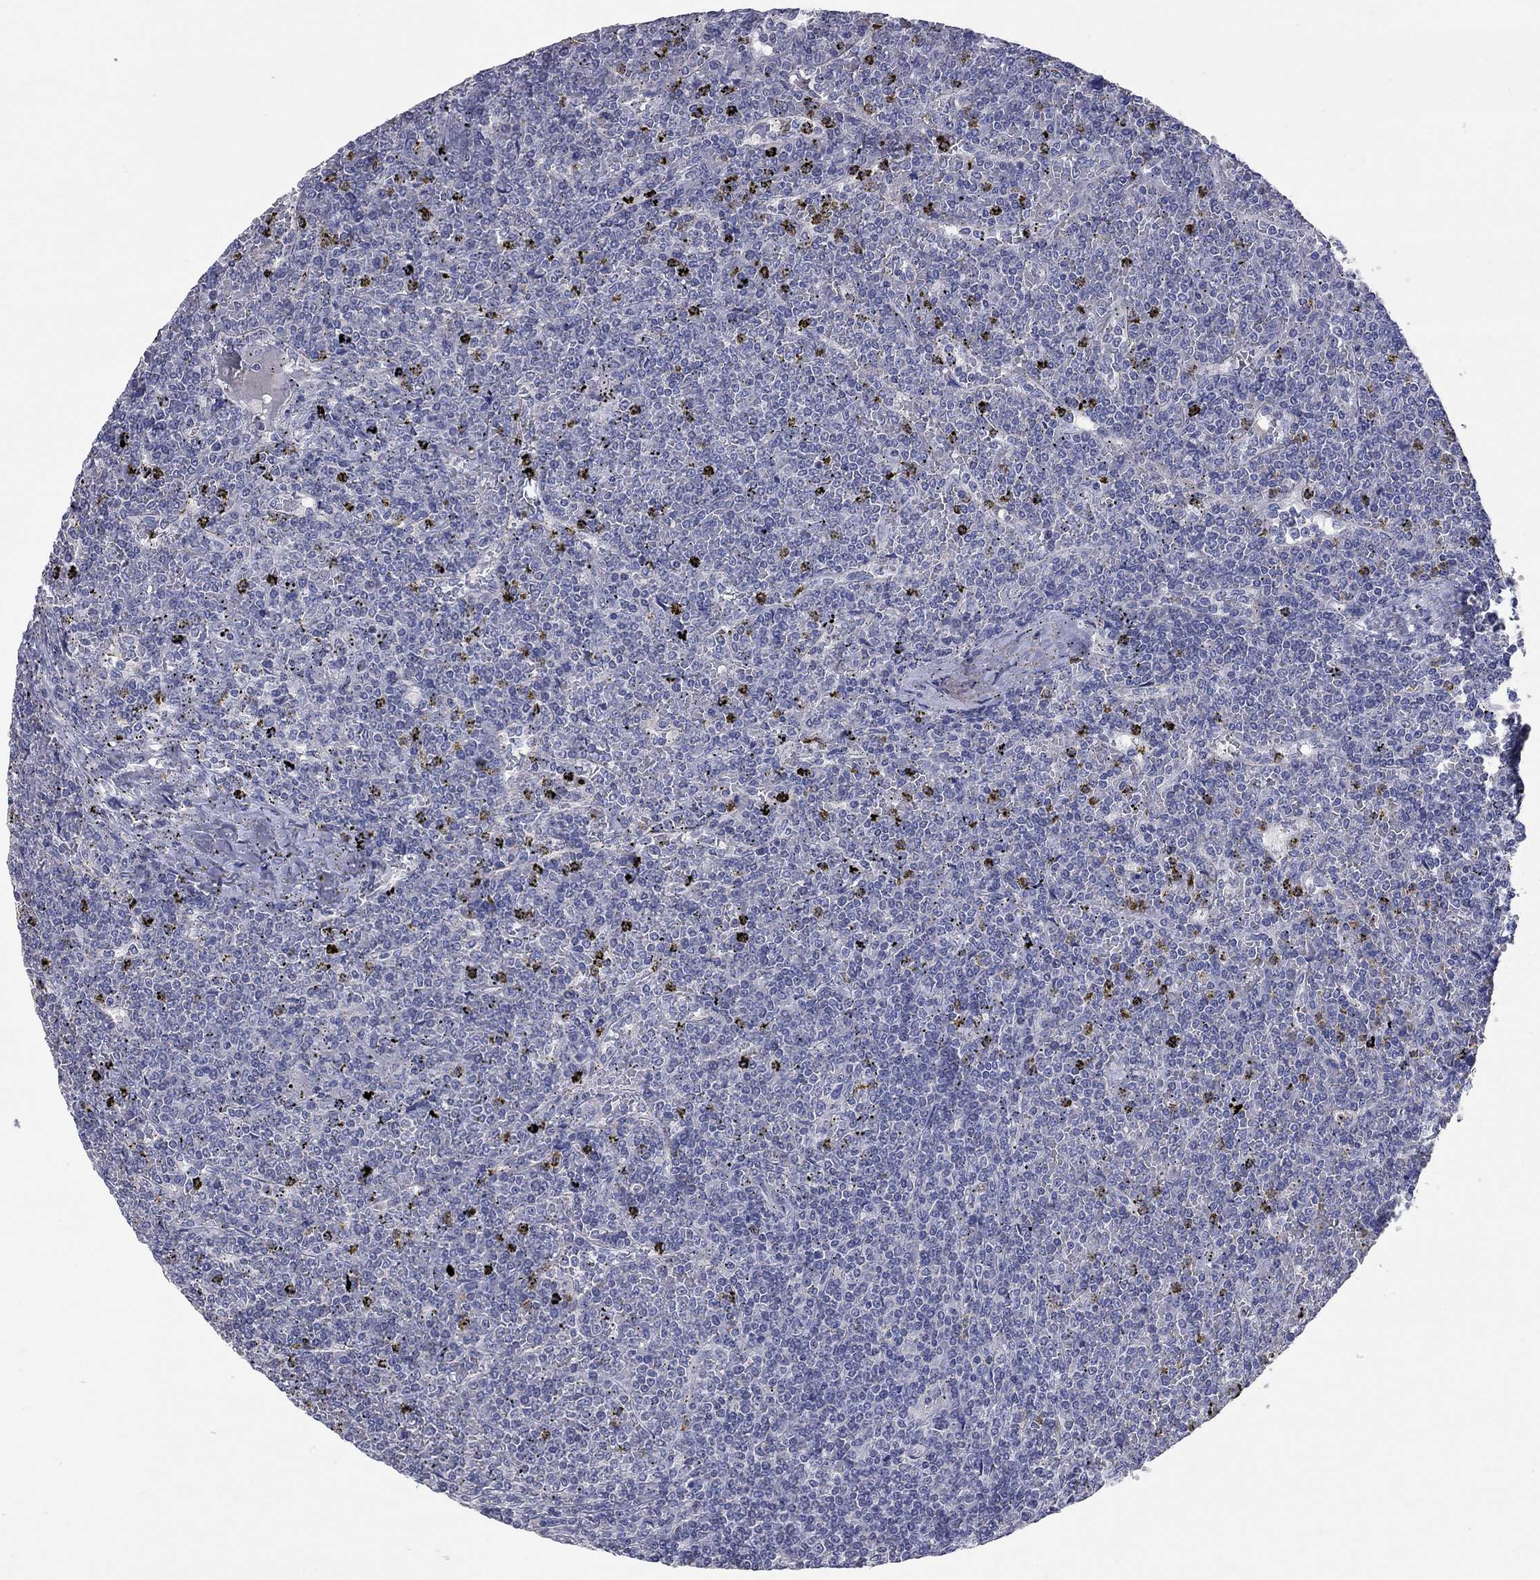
{"staining": {"intensity": "negative", "quantity": "none", "location": "none"}, "tissue": "lymphoma", "cell_type": "Tumor cells", "image_type": "cancer", "snomed": [{"axis": "morphology", "description": "Malignant lymphoma, non-Hodgkin's type, Low grade"}, {"axis": "topography", "description": "Spleen"}], "caption": "A histopathology image of lymphoma stained for a protein demonstrates no brown staining in tumor cells.", "gene": "OPRK1", "patient": {"sex": "female", "age": 19}}